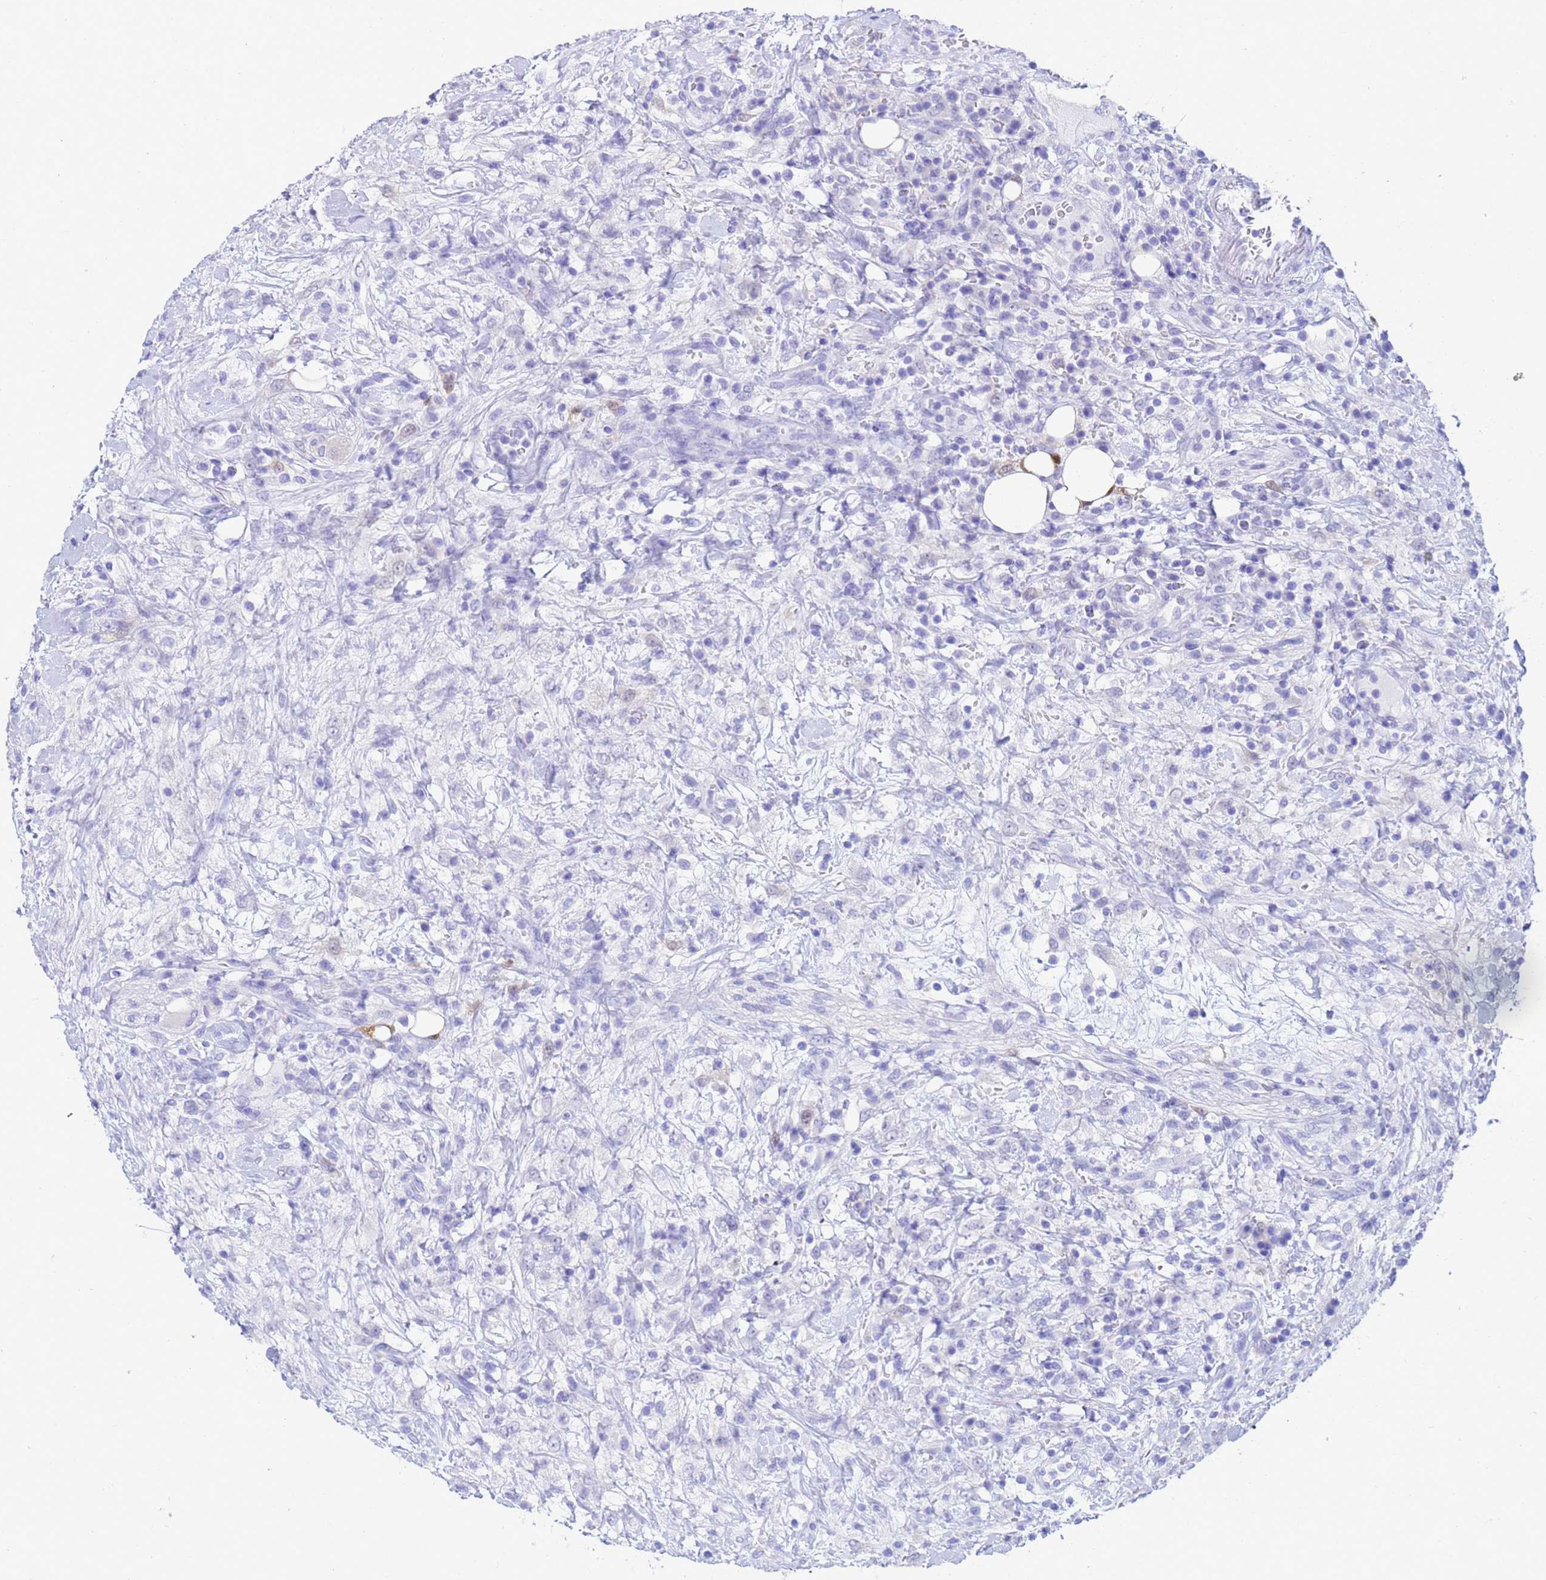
{"staining": {"intensity": "negative", "quantity": "none", "location": "none"}, "tissue": "lymphoma", "cell_type": "Tumor cells", "image_type": "cancer", "snomed": [{"axis": "morphology", "description": "Malignant lymphoma, non-Hodgkin's type, High grade"}, {"axis": "topography", "description": "Colon"}], "caption": "Protein analysis of high-grade malignant lymphoma, non-Hodgkin's type demonstrates no significant positivity in tumor cells.", "gene": "AKR1C2", "patient": {"sex": "female", "age": 53}}